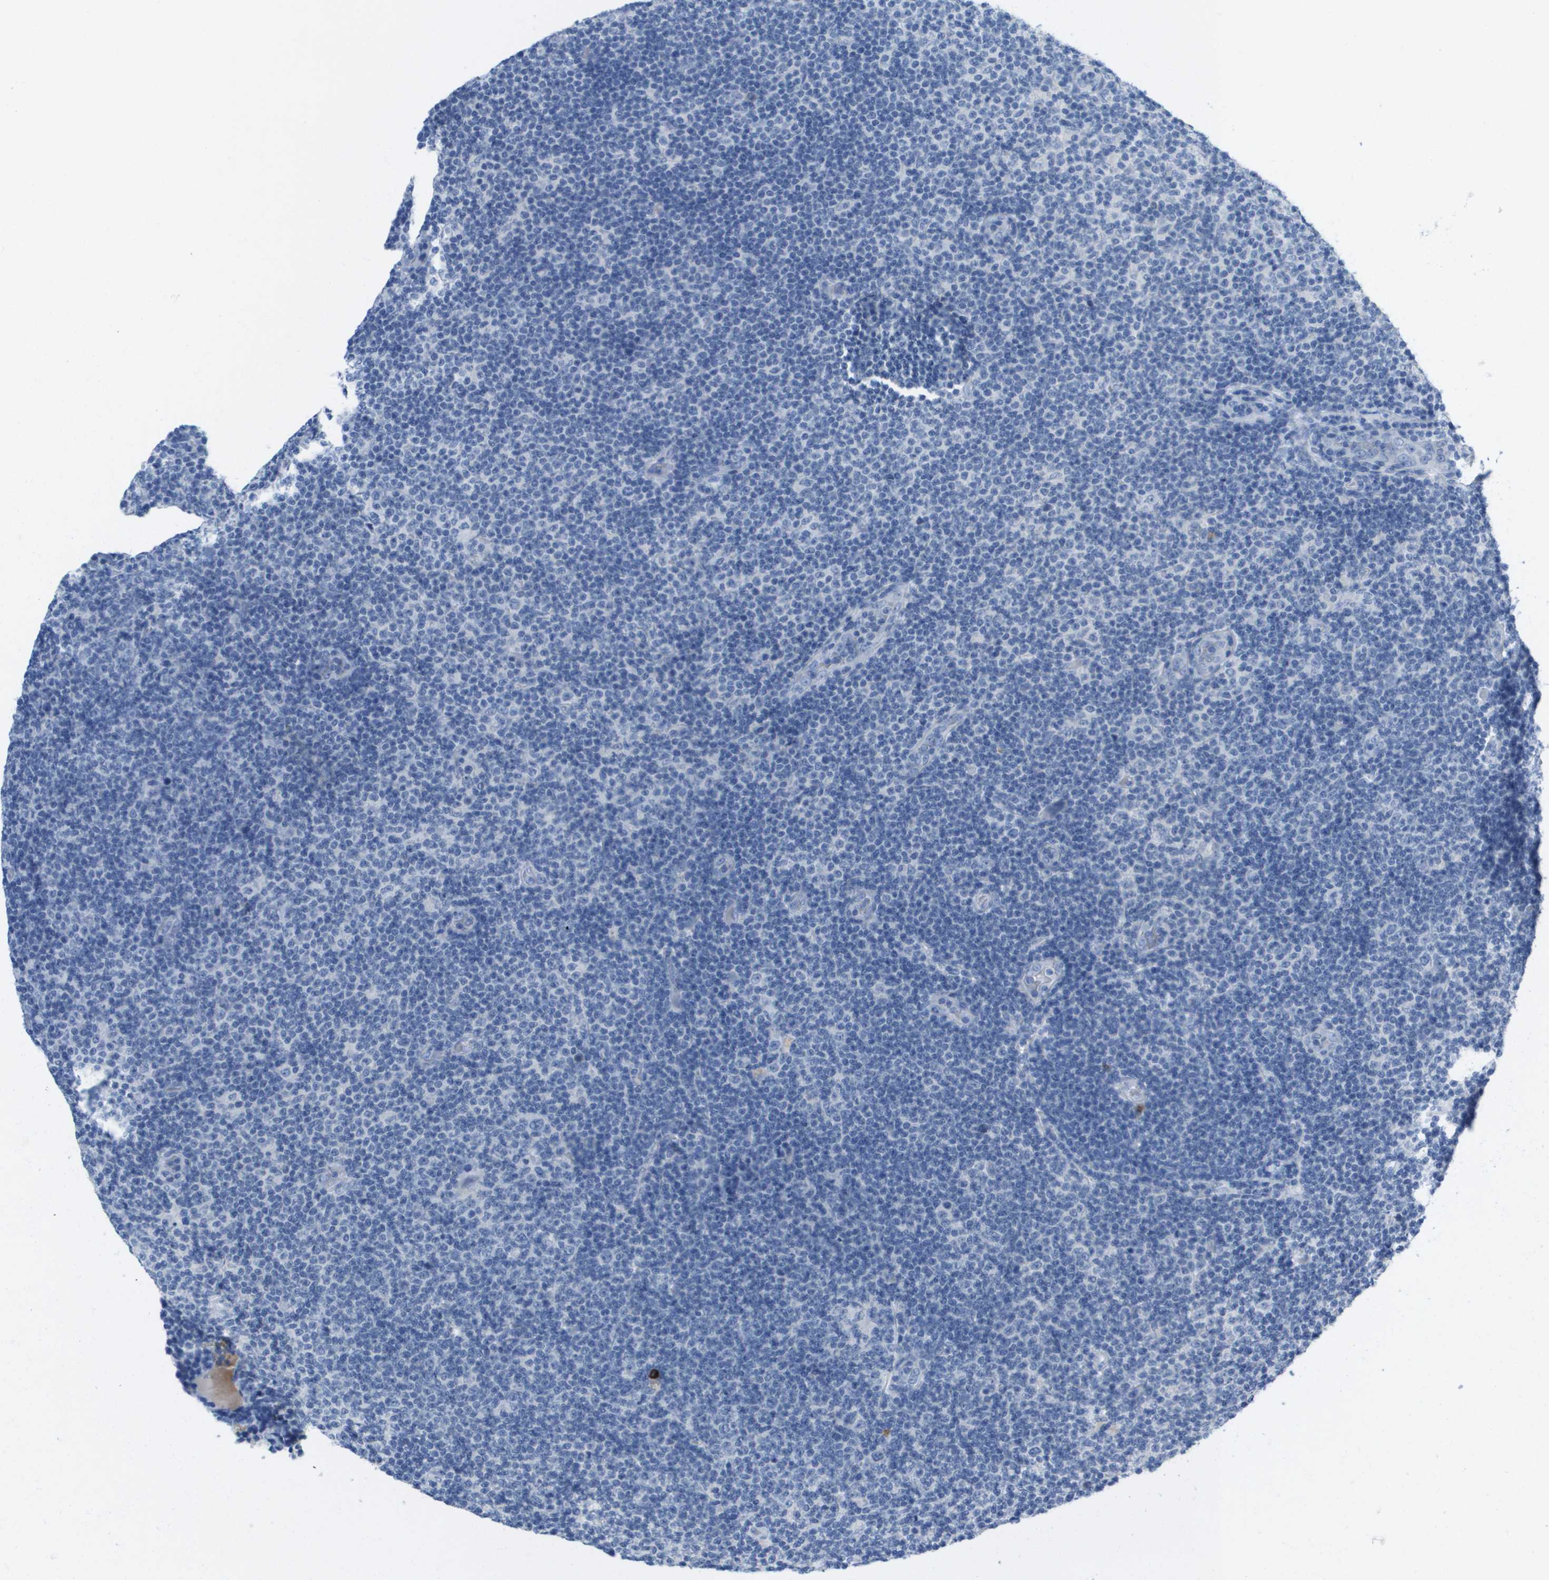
{"staining": {"intensity": "negative", "quantity": "none", "location": "none"}, "tissue": "lymphoma", "cell_type": "Tumor cells", "image_type": "cancer", "snomed": [{"axis": "morphology", "description": "Malignant lymphoma, non-Hodgkin's type, Low grade"}, {"axis": "topography", "description": "Lymph node"}], "caption": "This photomicrograph is of malignant lymphoma, non-Hodgkin's type (low-grade) stained with IHC to label a protein in brown with the nuclei are counter-stained blue. There is no expression in tumor cells.", "gene": "GPR18", "patient": {"sex": "male", "age": 83}}